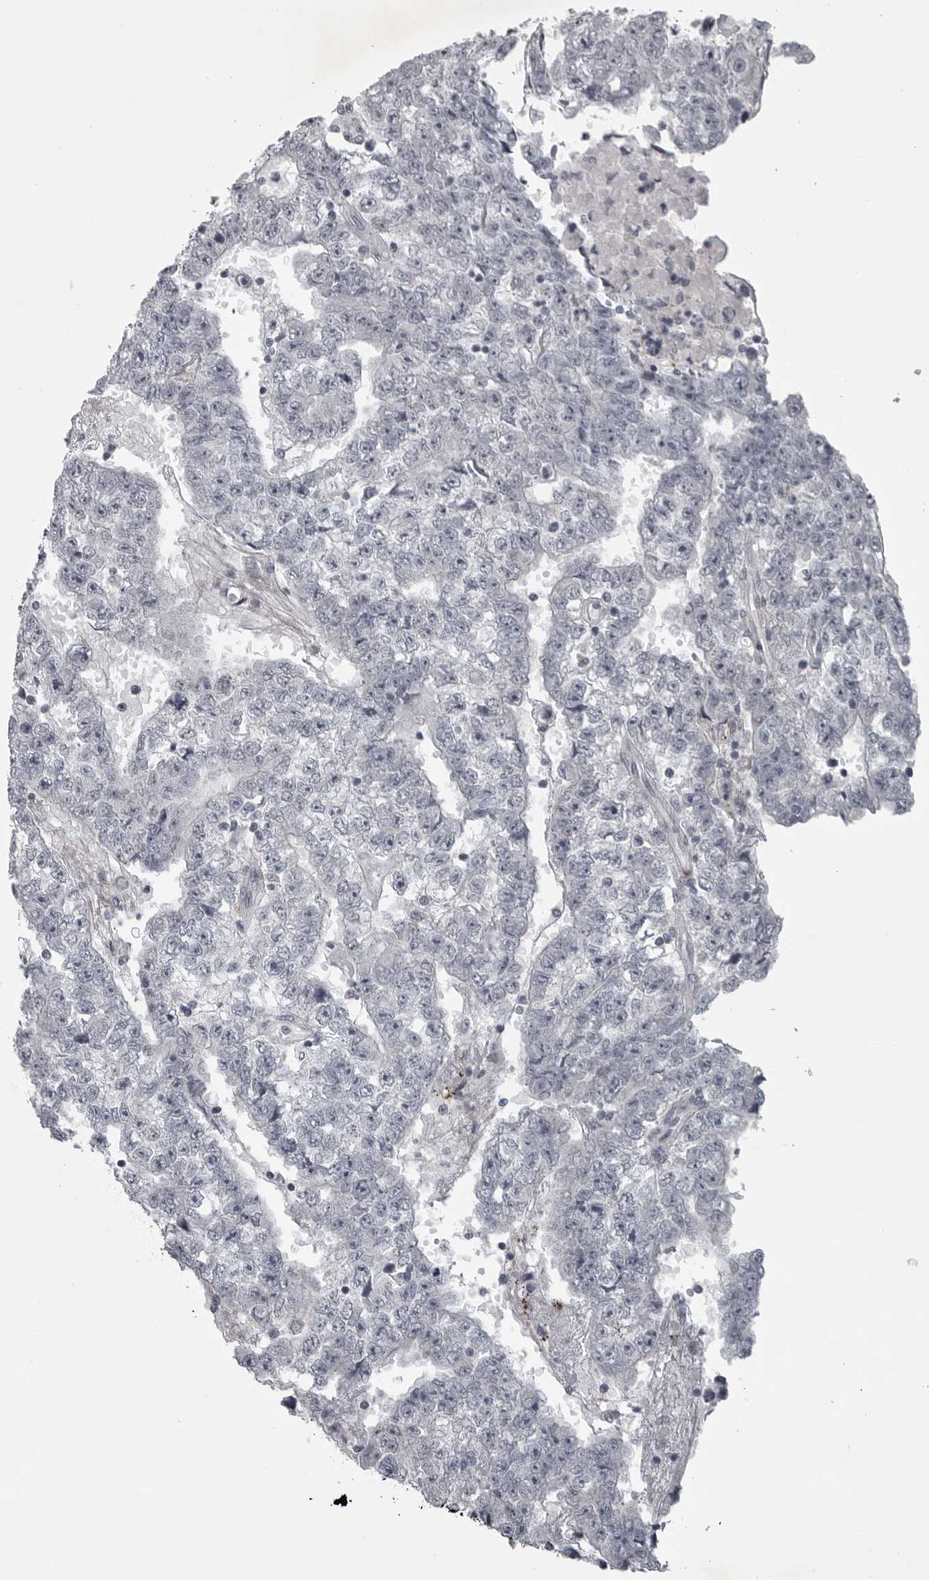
{"staining": {"intensity": "negative", "quantity": "none", "location": "none"}, "tissue": "testis cancer", "cell_type": "Tumor cells", "image_type": "cancer", "snomed": [{"axis": "morphology", "description": "Carcinoma, Embryonal, NOS"}, {"axis": "topography", "description": "Testis"}], "caption": "Immunohistochemistry (IHC) micrograph of neoplastic tissue: human embryonal carcinoma (testis) stained with DAB (3,3'-diaminobenzidine) exhibits no significant protein positivity in tumor cells.", "gene": "LYSMD1", "patient": {"sex": "male", "age": 25}}